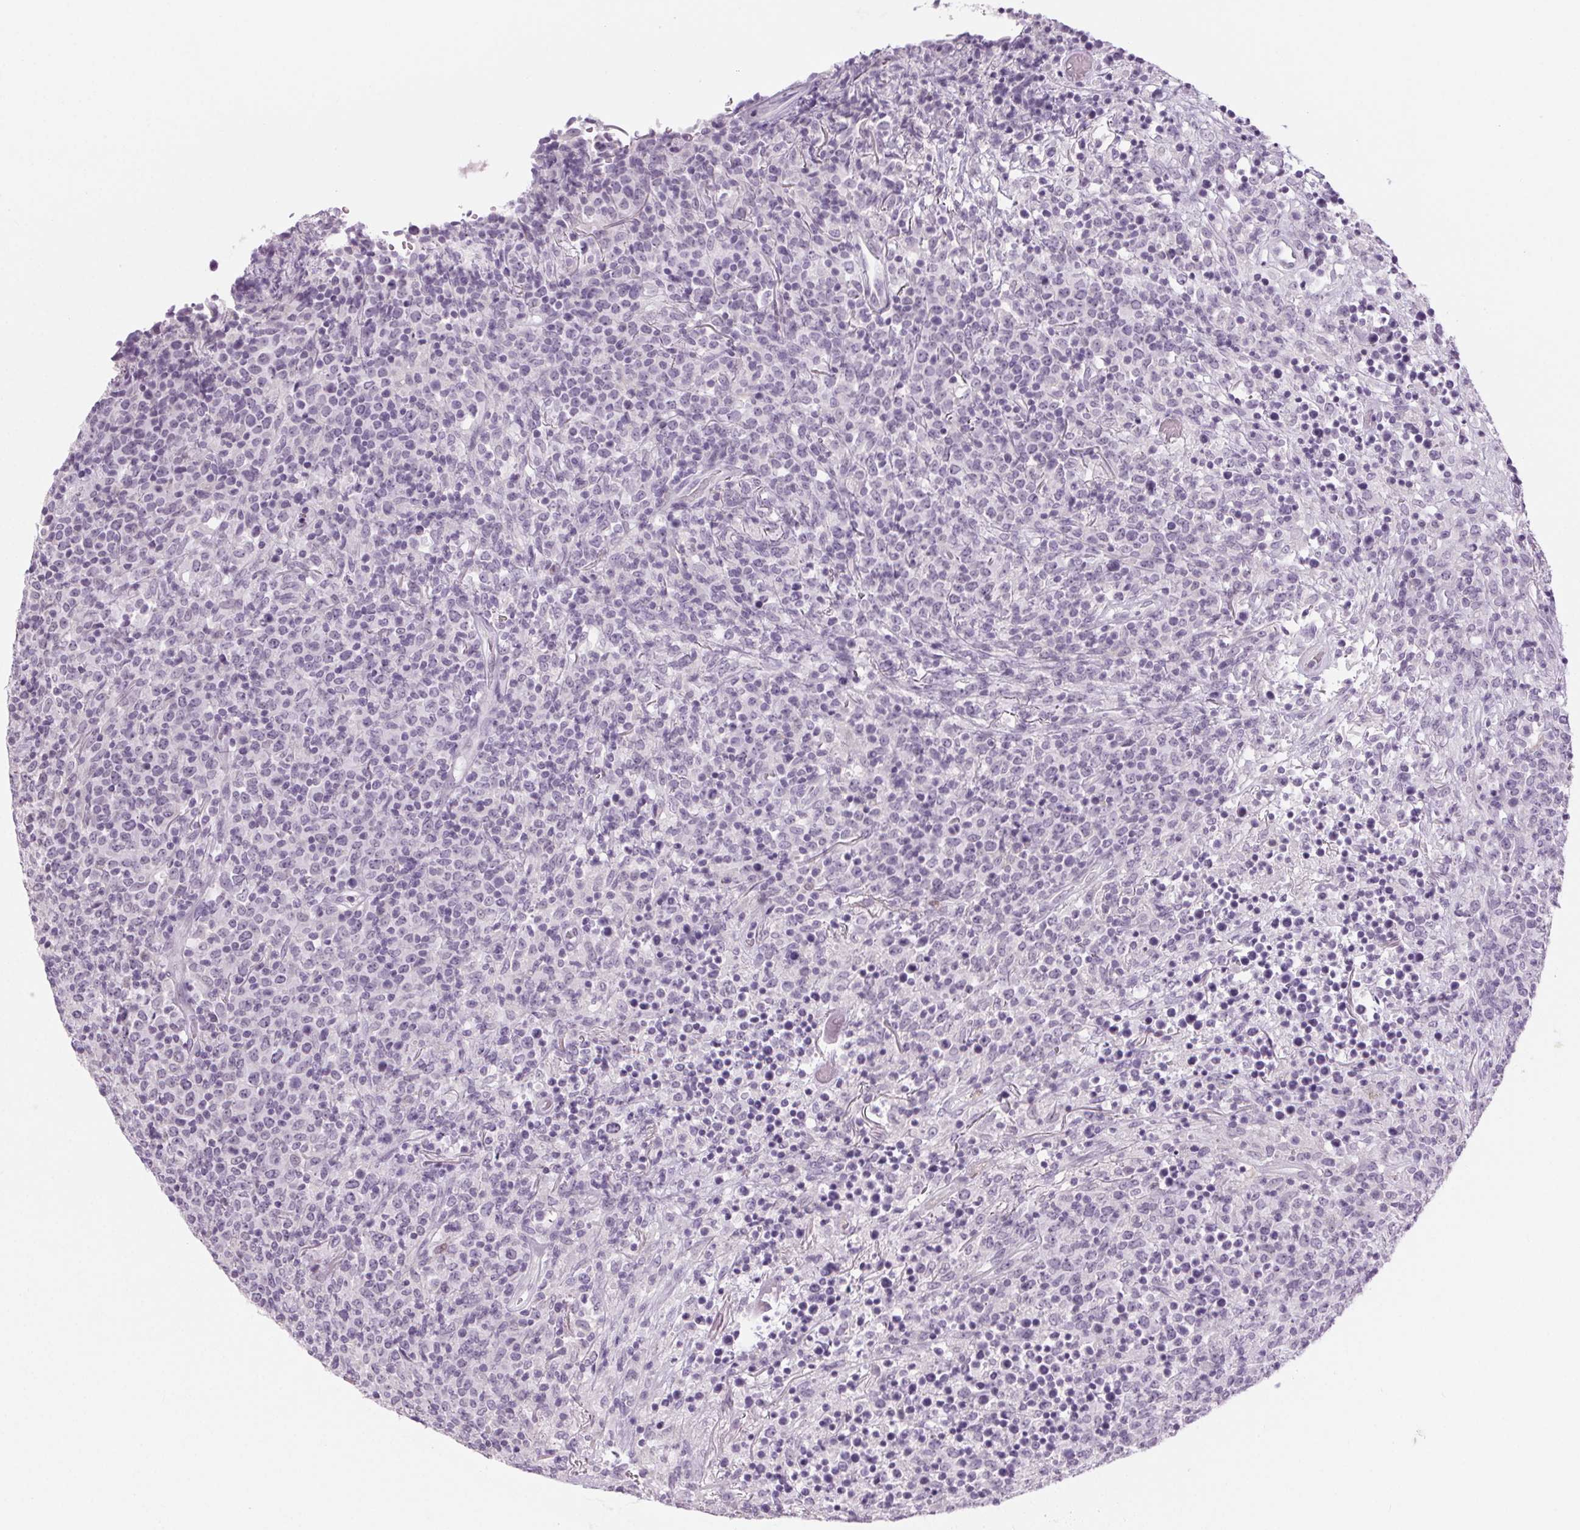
{"staining": {"intensity": "negative", "quantity": "none", "location": "none"}, "tissue": "lymphoma", "cell_type": "Tumor cells", "image_type": "cancer", "snomed": [{"axis": "morphology", "description": "Malignant lymphoma, non-Hodgkin's type, High grade"}, {"axis": "topography", "description": "Lung"}], "caption": "This is an IHC micrograph of high-grade malignant lymphoma, non-Hodgkin's type. There is no expression in tumor cells.", "gene": "SLC6A19", "patient": {"sex": "male", "age": 79}}